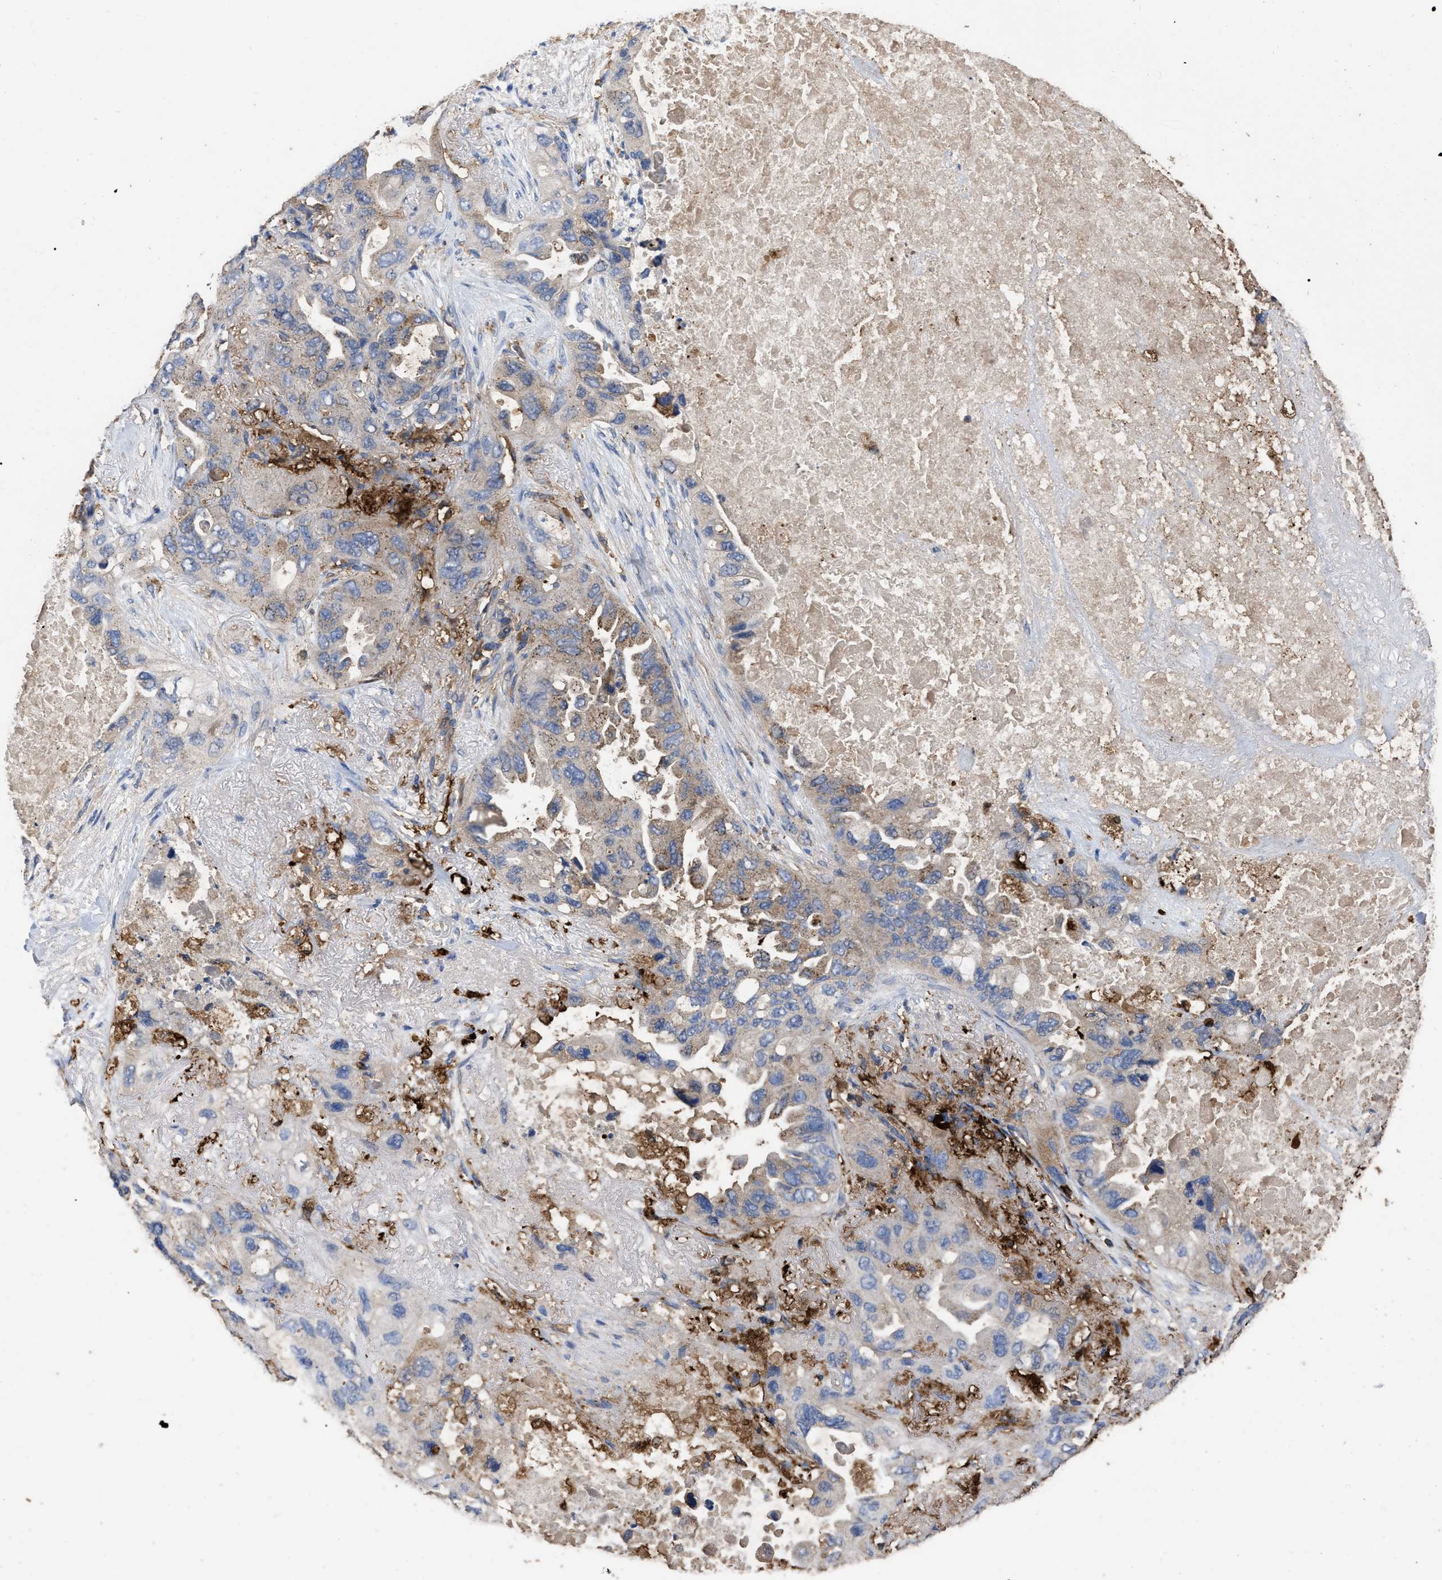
{"staining": {"intensity": "weak", "quantity": "<25%", "location": "cytoplasmic/membranous"}, "tissue": "lung cancer", "cell_type": "Tumor cells", "image_type": "cancer", "snomed": [{"axis": "morphology", "description": "Squamous cell carcinoma, NOS"}, {"axis": "topography", "description": "Lung"}], "caption": "There is no significant expression in tumor cells of lung cancer (squamous cell carcinoma). (DAB immunohistochemistry with hematoxylin counter stain).", "gene": "GPR179", "patient": {"sex": "female", "age": 73}}